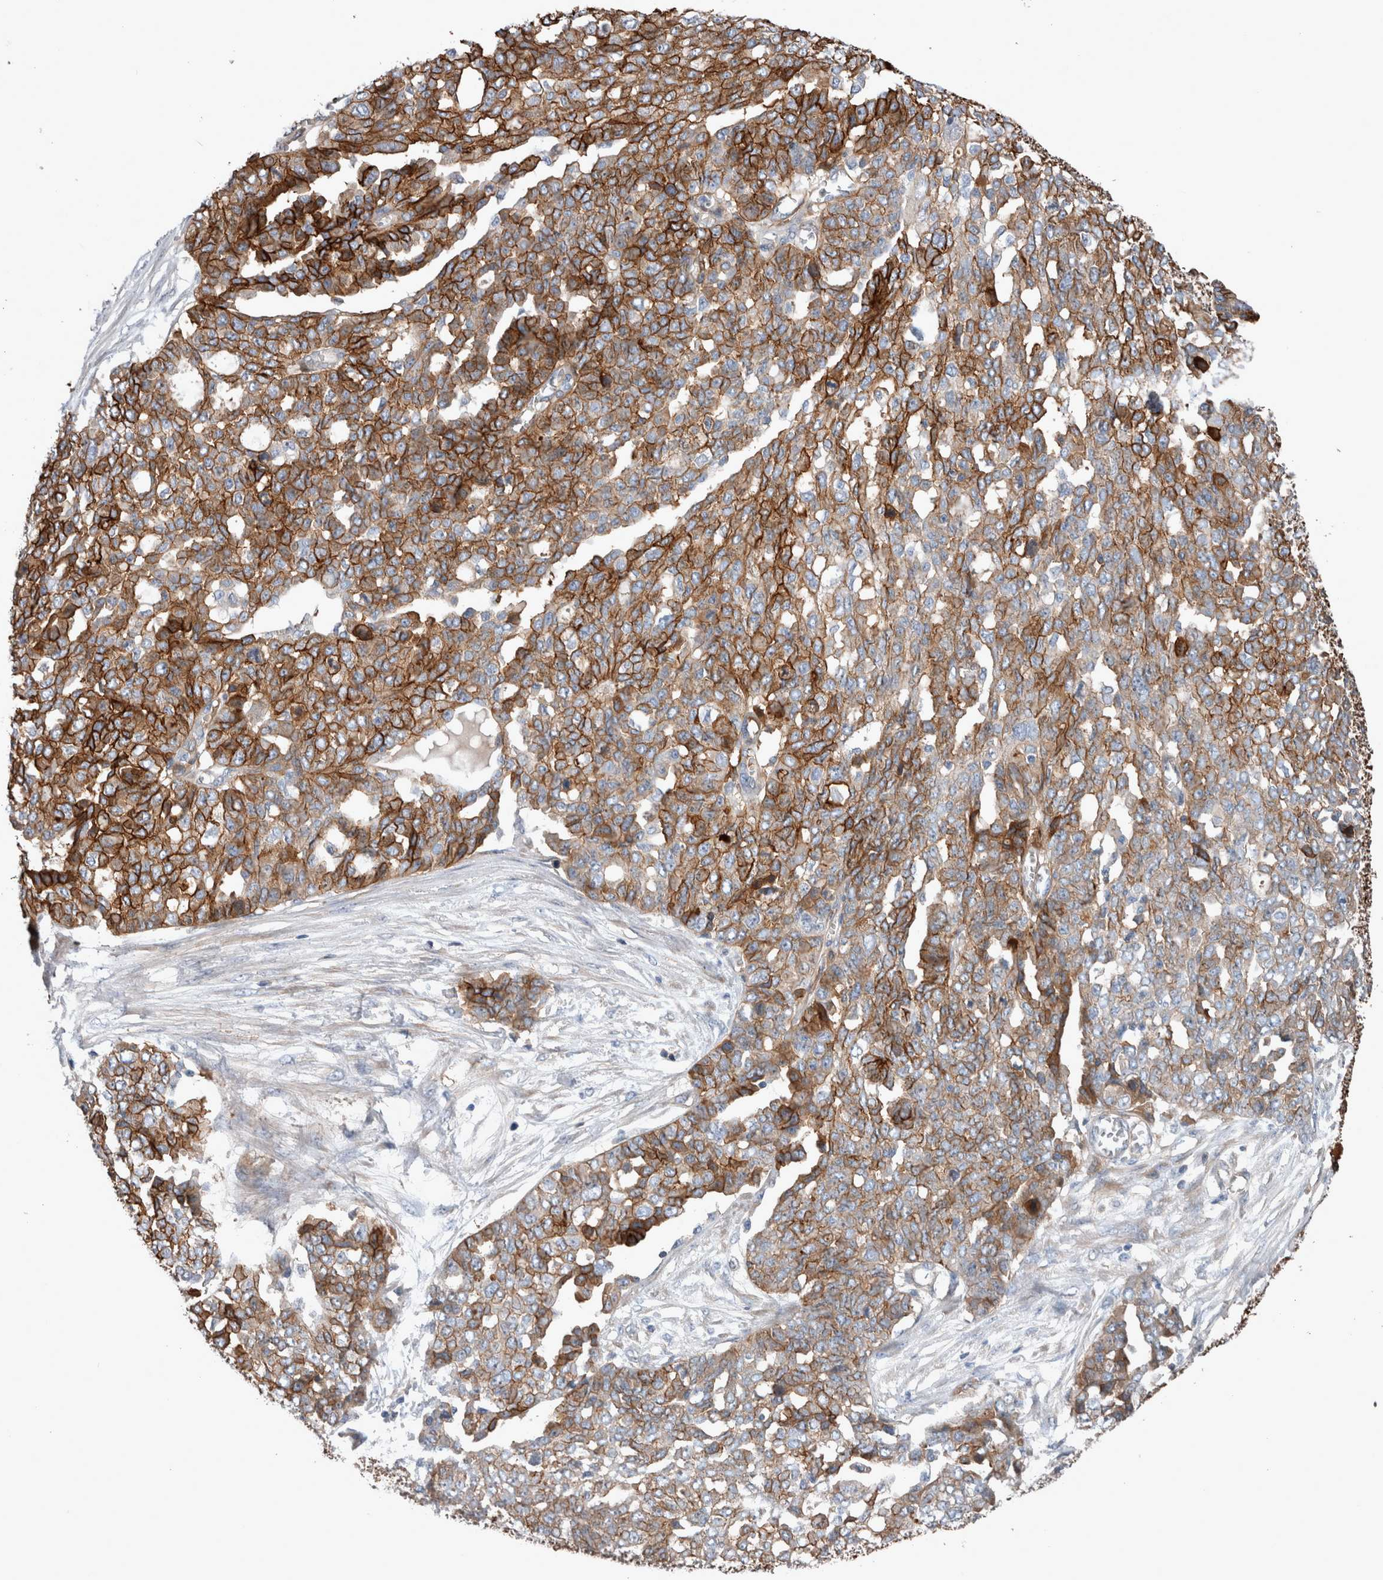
{"staining": {"intensity": "strong", "quantity": "25%-75%", "location": "cytoplasmic/membranous"}, "tissue": "ovarian cancer", "cell_type": "Tumor cells", "image_type": "cancer", "snomed": [{"axis": "morphology", "description": "Cystadenocarcinoma, serous, NOS"}, {"axis": "topography", "description": "Soft tissue"}, {"axis": "topography", "description": "Ovary"}], "caption": "An immunohistochemistry micrograph of neoplastic tissue is shown. Protein staining in brown highlights strong cytoplasmic/membranous positivity in ovarian cancer (serous cystadenocarcinoma) within tumor cells.", "gene": "BCAM", "patient": {"sex": "female", "age": 57}}